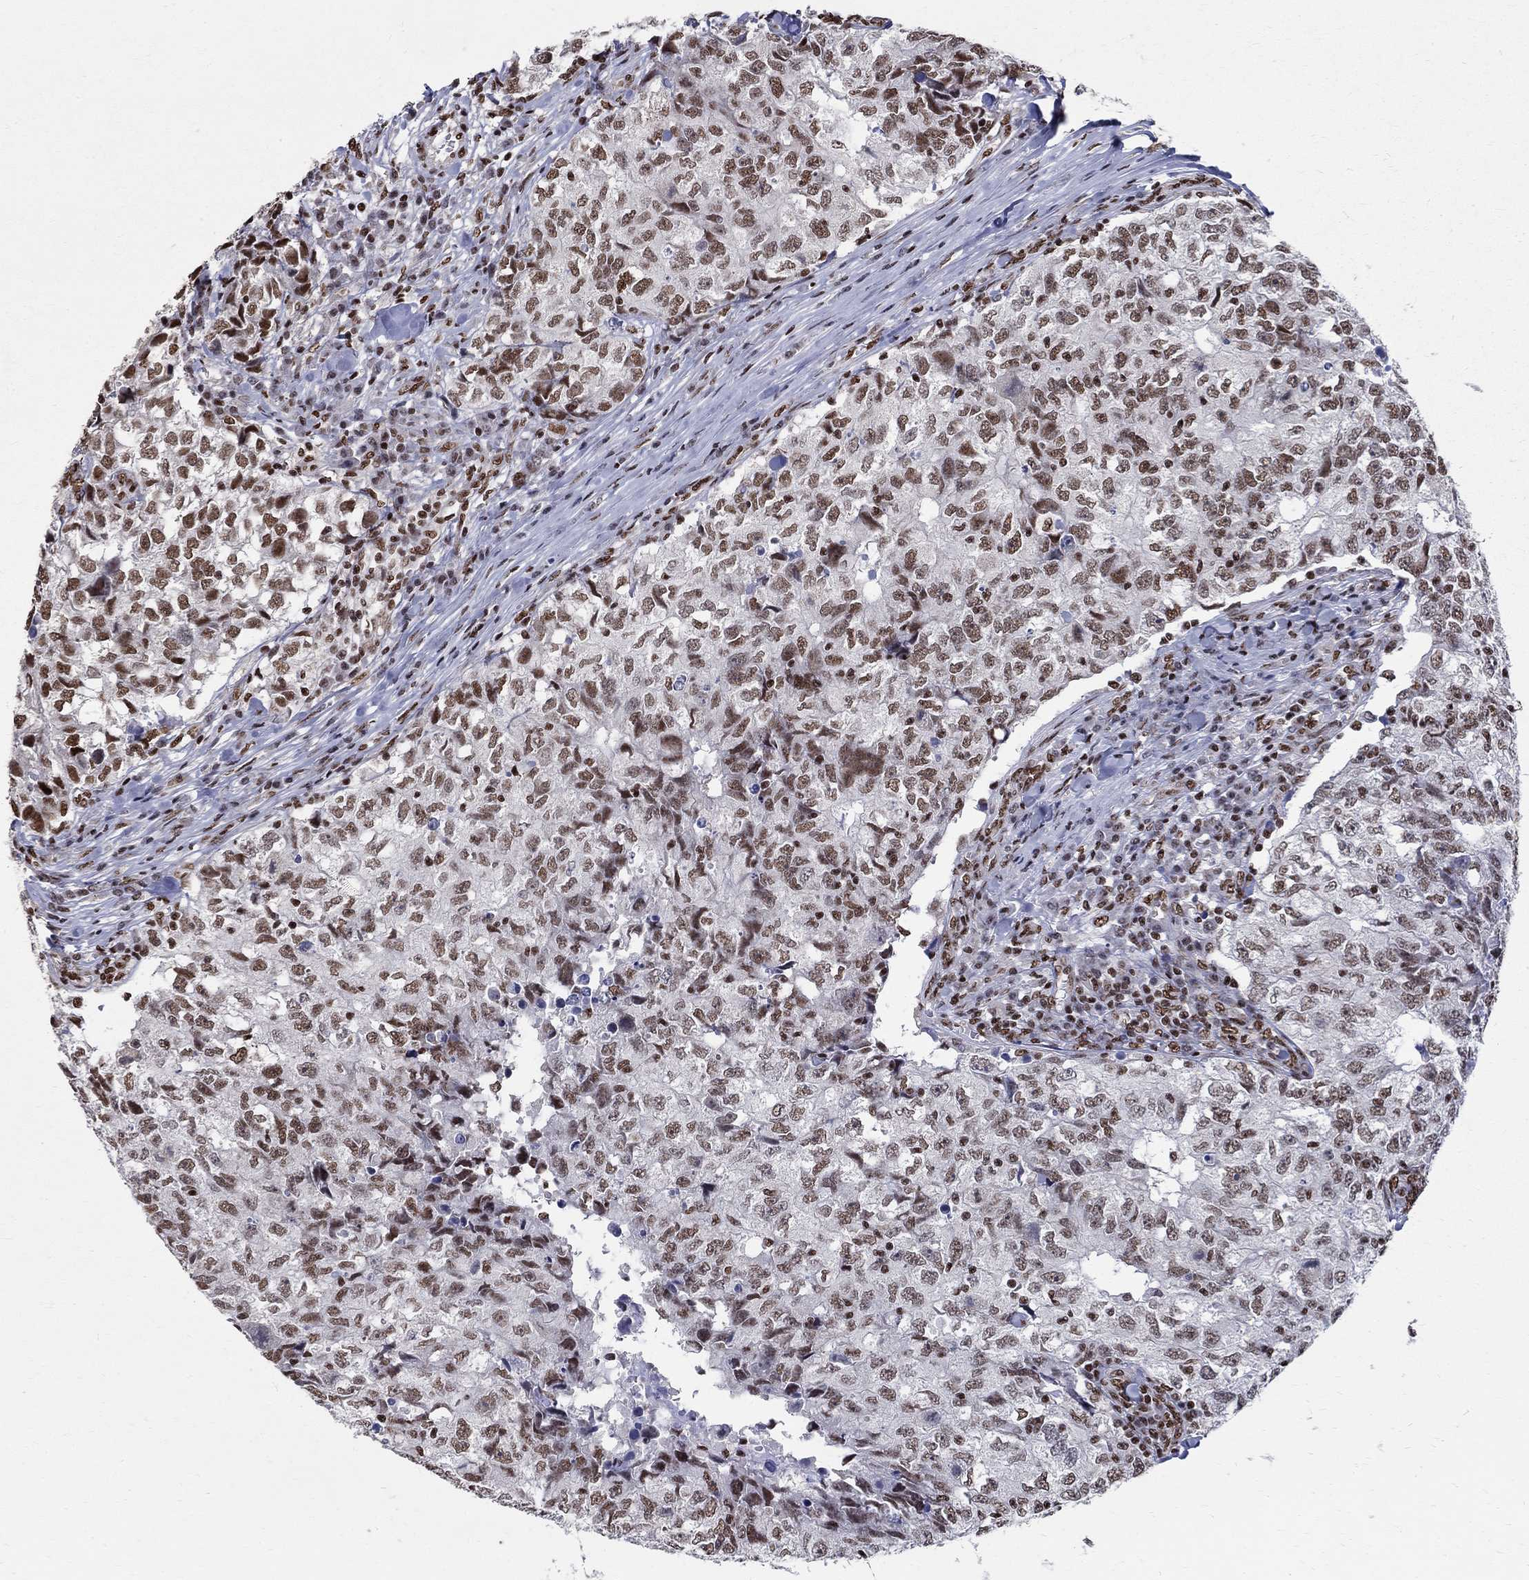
{"staining": {"intensity": "moderate", "quantity": ">75%", "location": "nuclear"}, "tissue": "breast cancer", "cell_type": "Tumor cells", "image_type": "cancer", "snomed": [{"axis": "morphology", "description": "Duct carcinoma"}, {"axis": "topography", "description": "Breast"}], "caption": "A medium amount of moderate nuclear positivity is identified in approximately >75% of tumor cells in breast invasive ductal carcinoma tissue.", "gene": "FBXO16", "patient": {"sex": "female", "age": 30}}